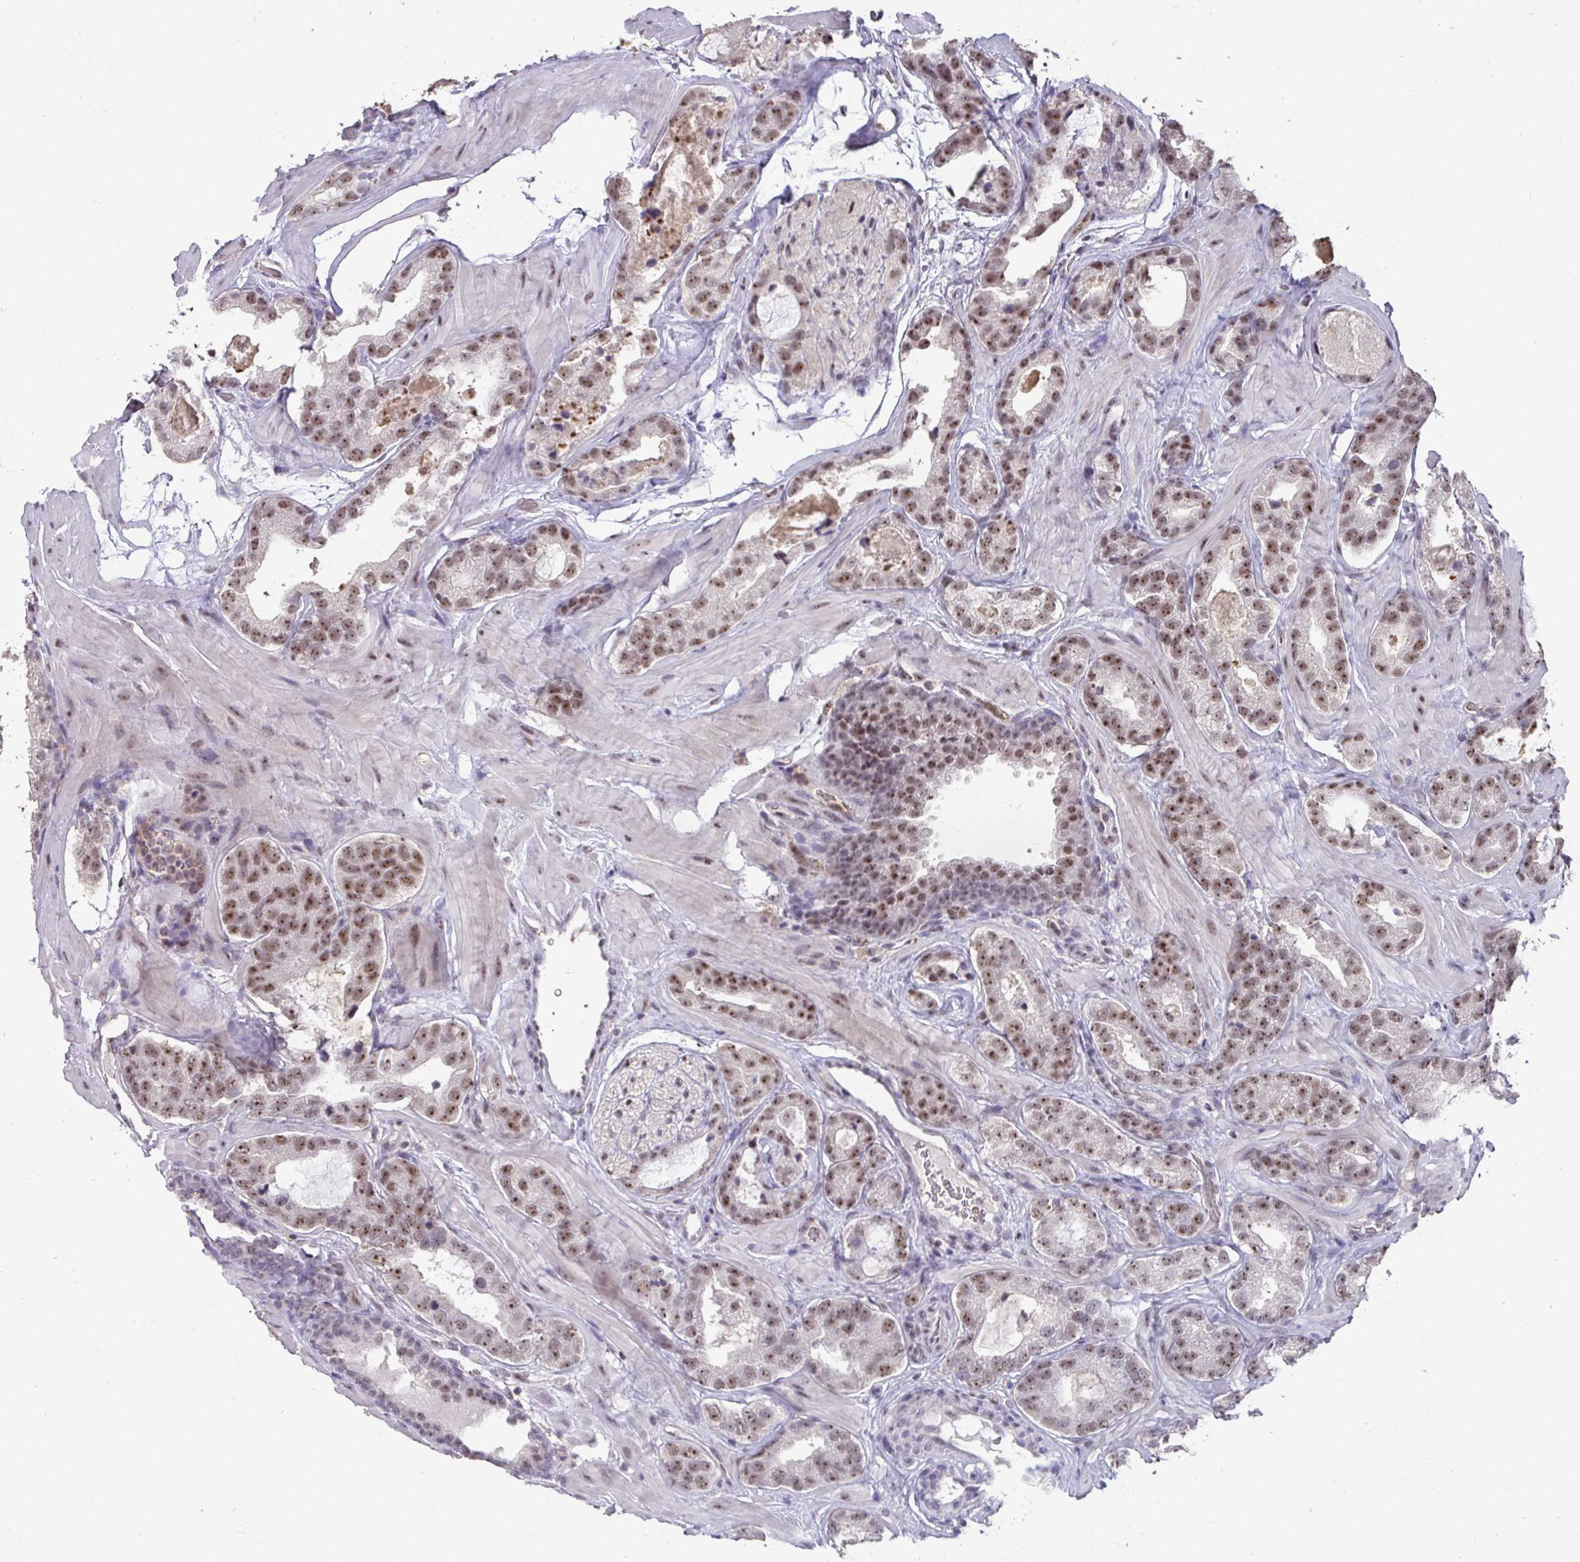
{"staining": {"intensity": "moderate", "quantity": ">75%", "location": "nuclear"}, "tissue": "prostate cancer", "cell_type": "Tumor cells", "image_type": "cancer", "snomed": [{"axis": "morphology", "description": "Adenocarcinoma, Low grade"}, {"axis": "topography", "description": "Prostate"}], "caption": "Adenocarcinoma (low-grade) (prostate) was stained to show a protein in brown. There is medium levels of moderate nuclear staining in approximately >75% of tumor cells.", "gene": "SENP3", "patient": {"sex": "male", "age": 62}}